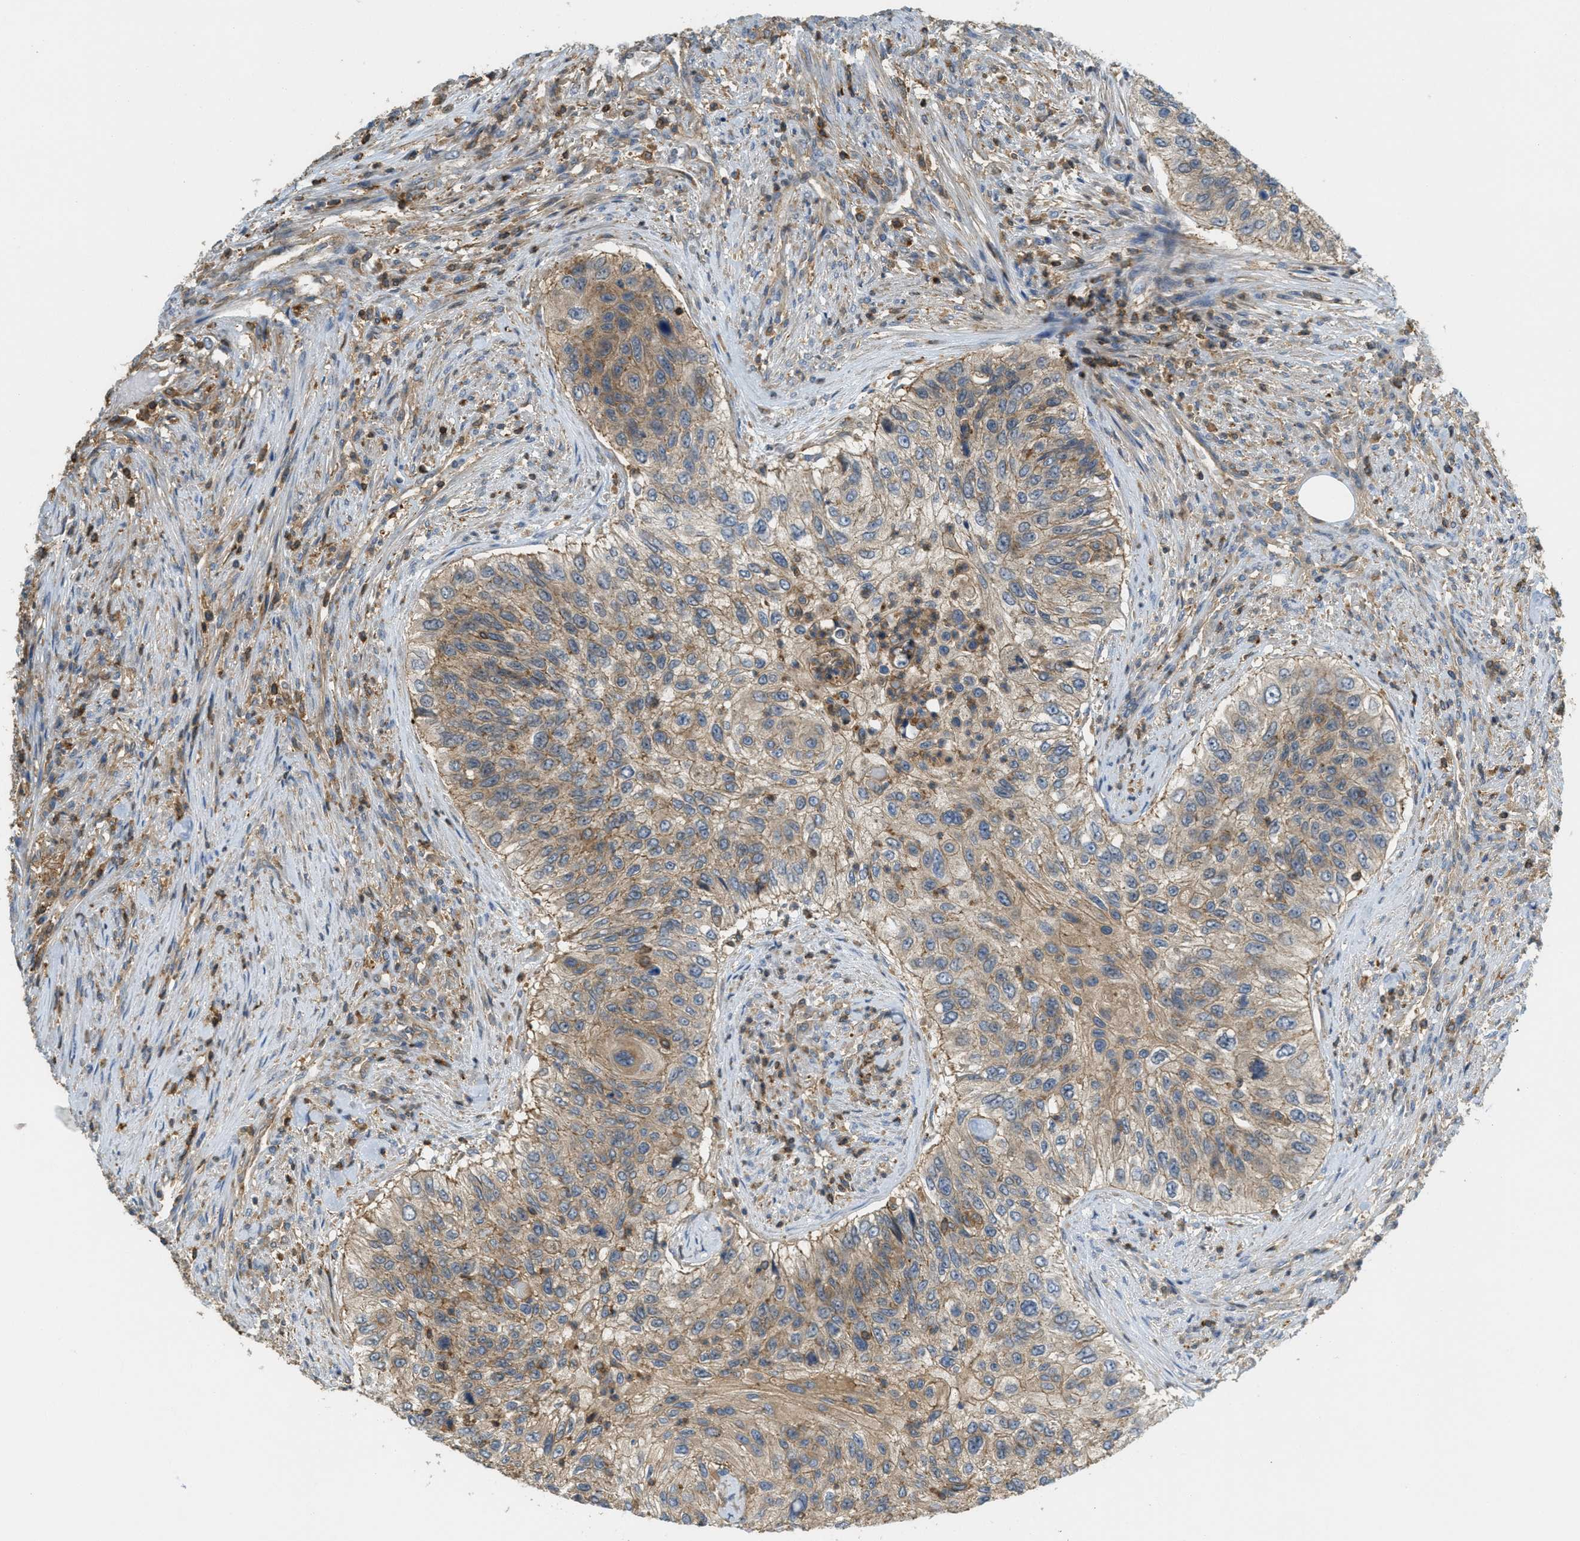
{"staining": {"intensity": "weak", "quantity": ">75%", "location": "cytoplasmic/membranous"}, "tissue": "urothelial cancer", "cell_type": "Tumor cells", "image_type": "cancer", "snomed": [{"axis": "morphology", "description": "Urothelial carcinoma, High grade"}, {"axis": "topography", "description": "Urinary bladder"}], "caption": "Immunohistochemistry staining of urothelial carcinoma (high-grade), which shows low levels of weak cytoplasmic/membranous positivity in about >75% of tumor cells indicating weak cytoplasmic/membranous protein staining. The staining was performed using DAB (3,3'-diaminobenzidine) (brown) for protein detection and nuclei were counterstained in hematoxylin (blue).", "gene": "GRIK2", "patient": {"sex": "female", "age": 60}}